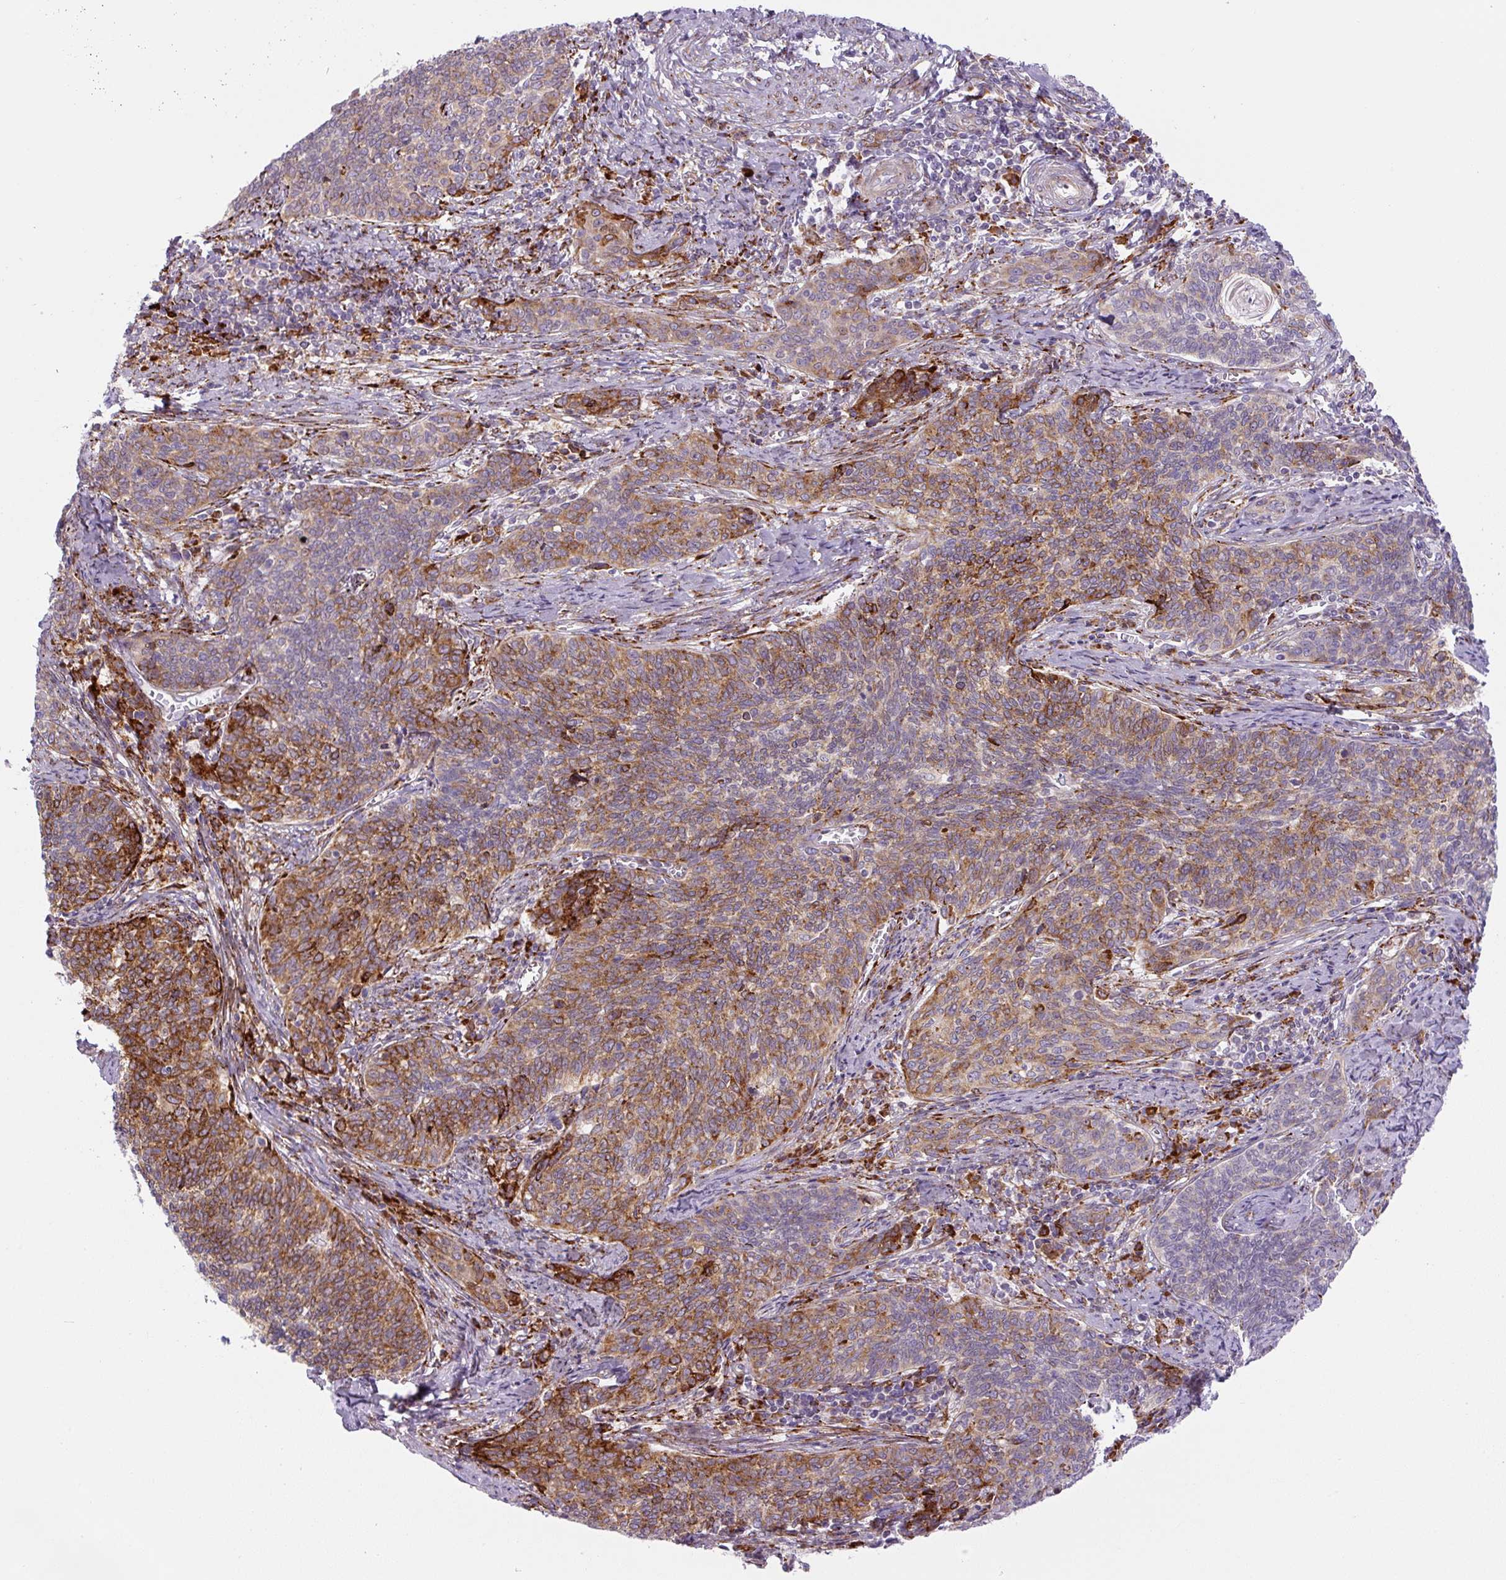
{"staining": {"intensity": "moderate", "quantity": "25%-75%", "location": "cytoplasmic/membranous"}, "tissue": "cervical cancer", "cell_type": "Tumor cells", "image_type": "cancer", "snomed": [{"axis": "morphology", "description": "Squamous cell carcinoma, NOS"}, {"axis": "topography", "description": "Cervix"}], "caption": "A photomicrograph showing moderate cytoplasmic/membranous expression in approximately 25%-75% of tumor cells in cervical squamous cell carcinoma, as visualized by brown immunohistochemical staining.", "gene": "DISP3", "patient": {"sex": "female", "age": 39}}